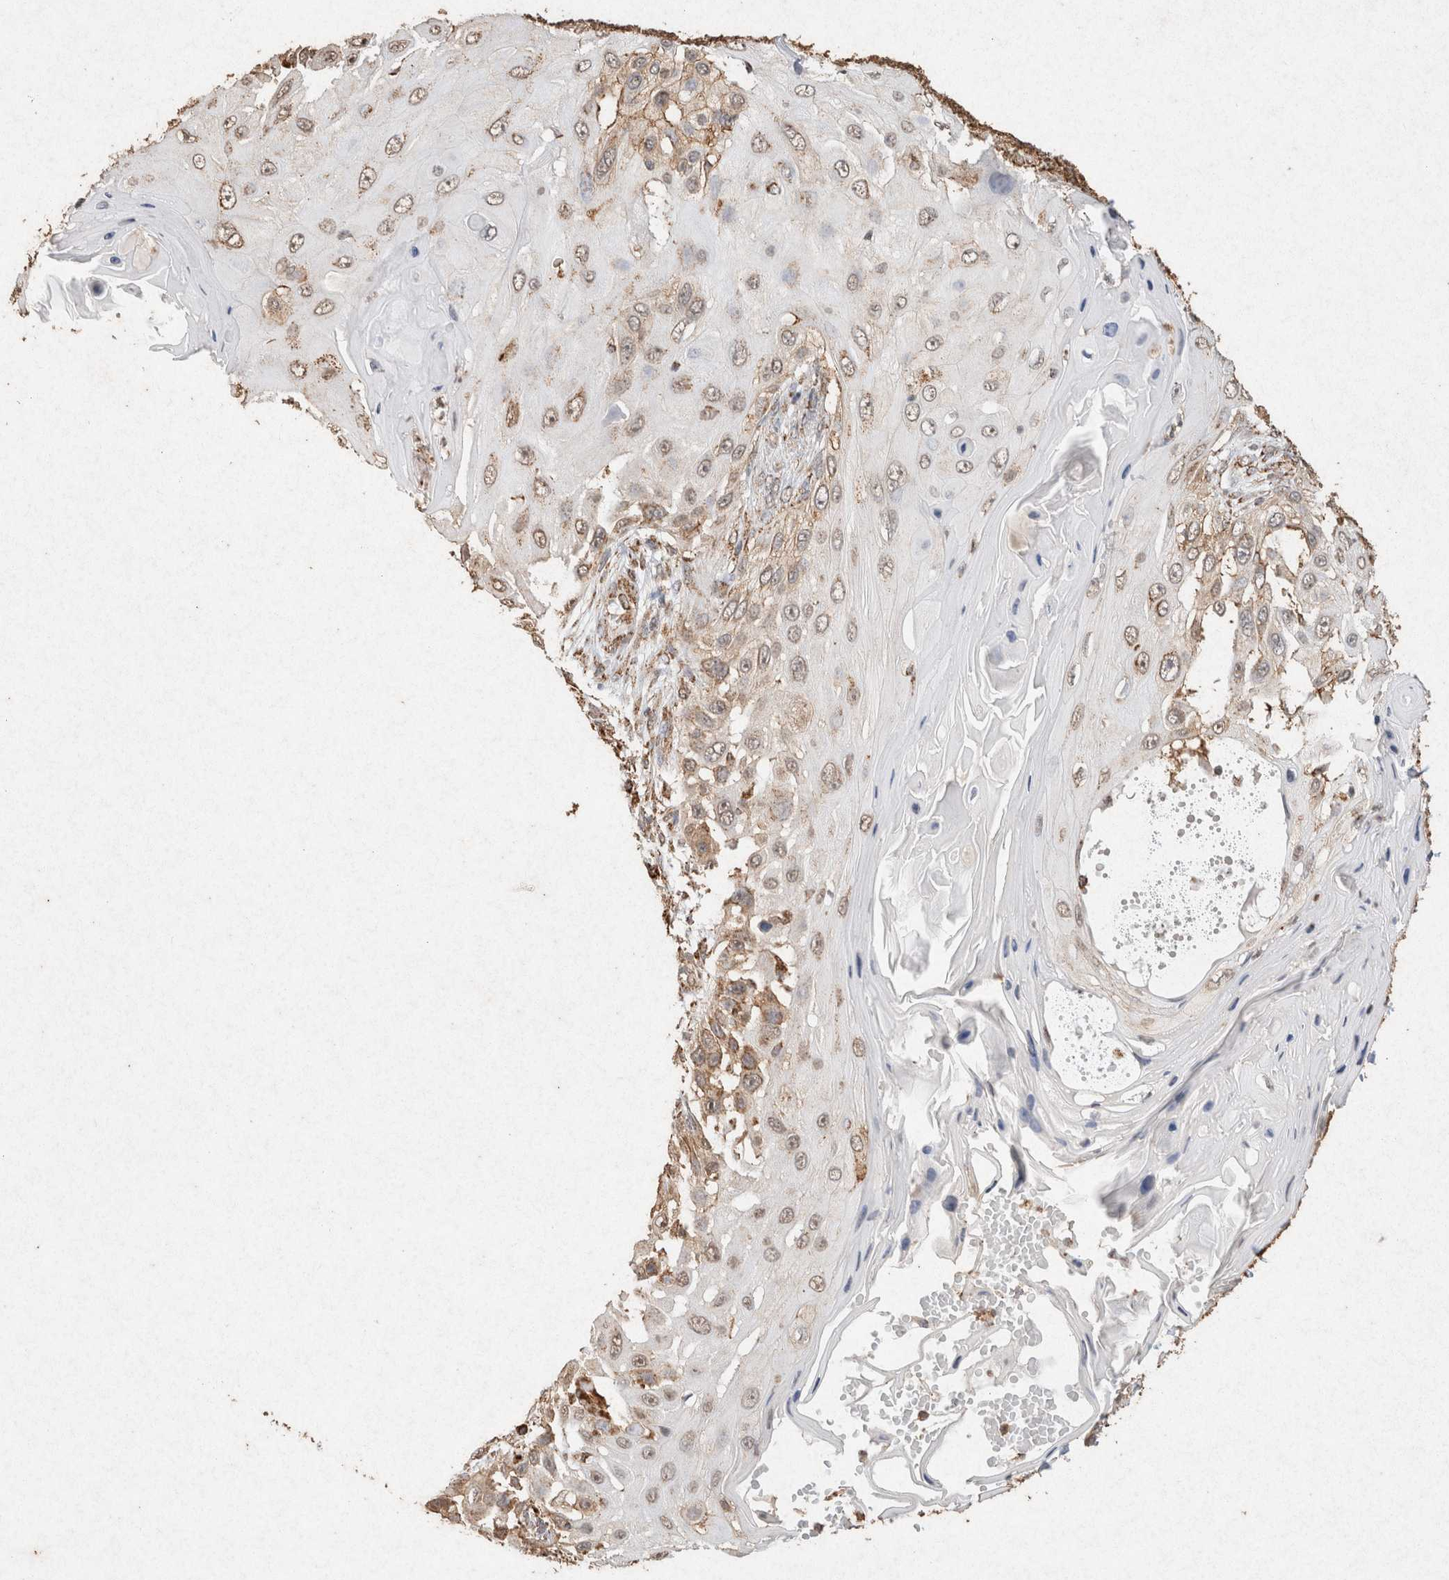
{"staining": {"intensity": "moderate", "quantity": "25%-75%", "location": "cytoplasmic/membranous"}, "tissue": "skin cancer", "cell_type": "Tumor cells", "image_type": "cancer", "snomed": [{"axis": "morphology", "description": "Squamous cell carcinoma, NOS"}, {"axis": "topography", "description": "Skin"}], "caption": "The histopathology image reveals staining of skin cancer, revealing moderate cytoplasmic/membranous protein positivity (brown color) within tumor cells. The staining was performed using DAB, with brown indicating positive protein expression. Nuclei are stained blue with hematoxylin.", "gene": "SDC2", "patient": {"sex": "female", "age": 44}}